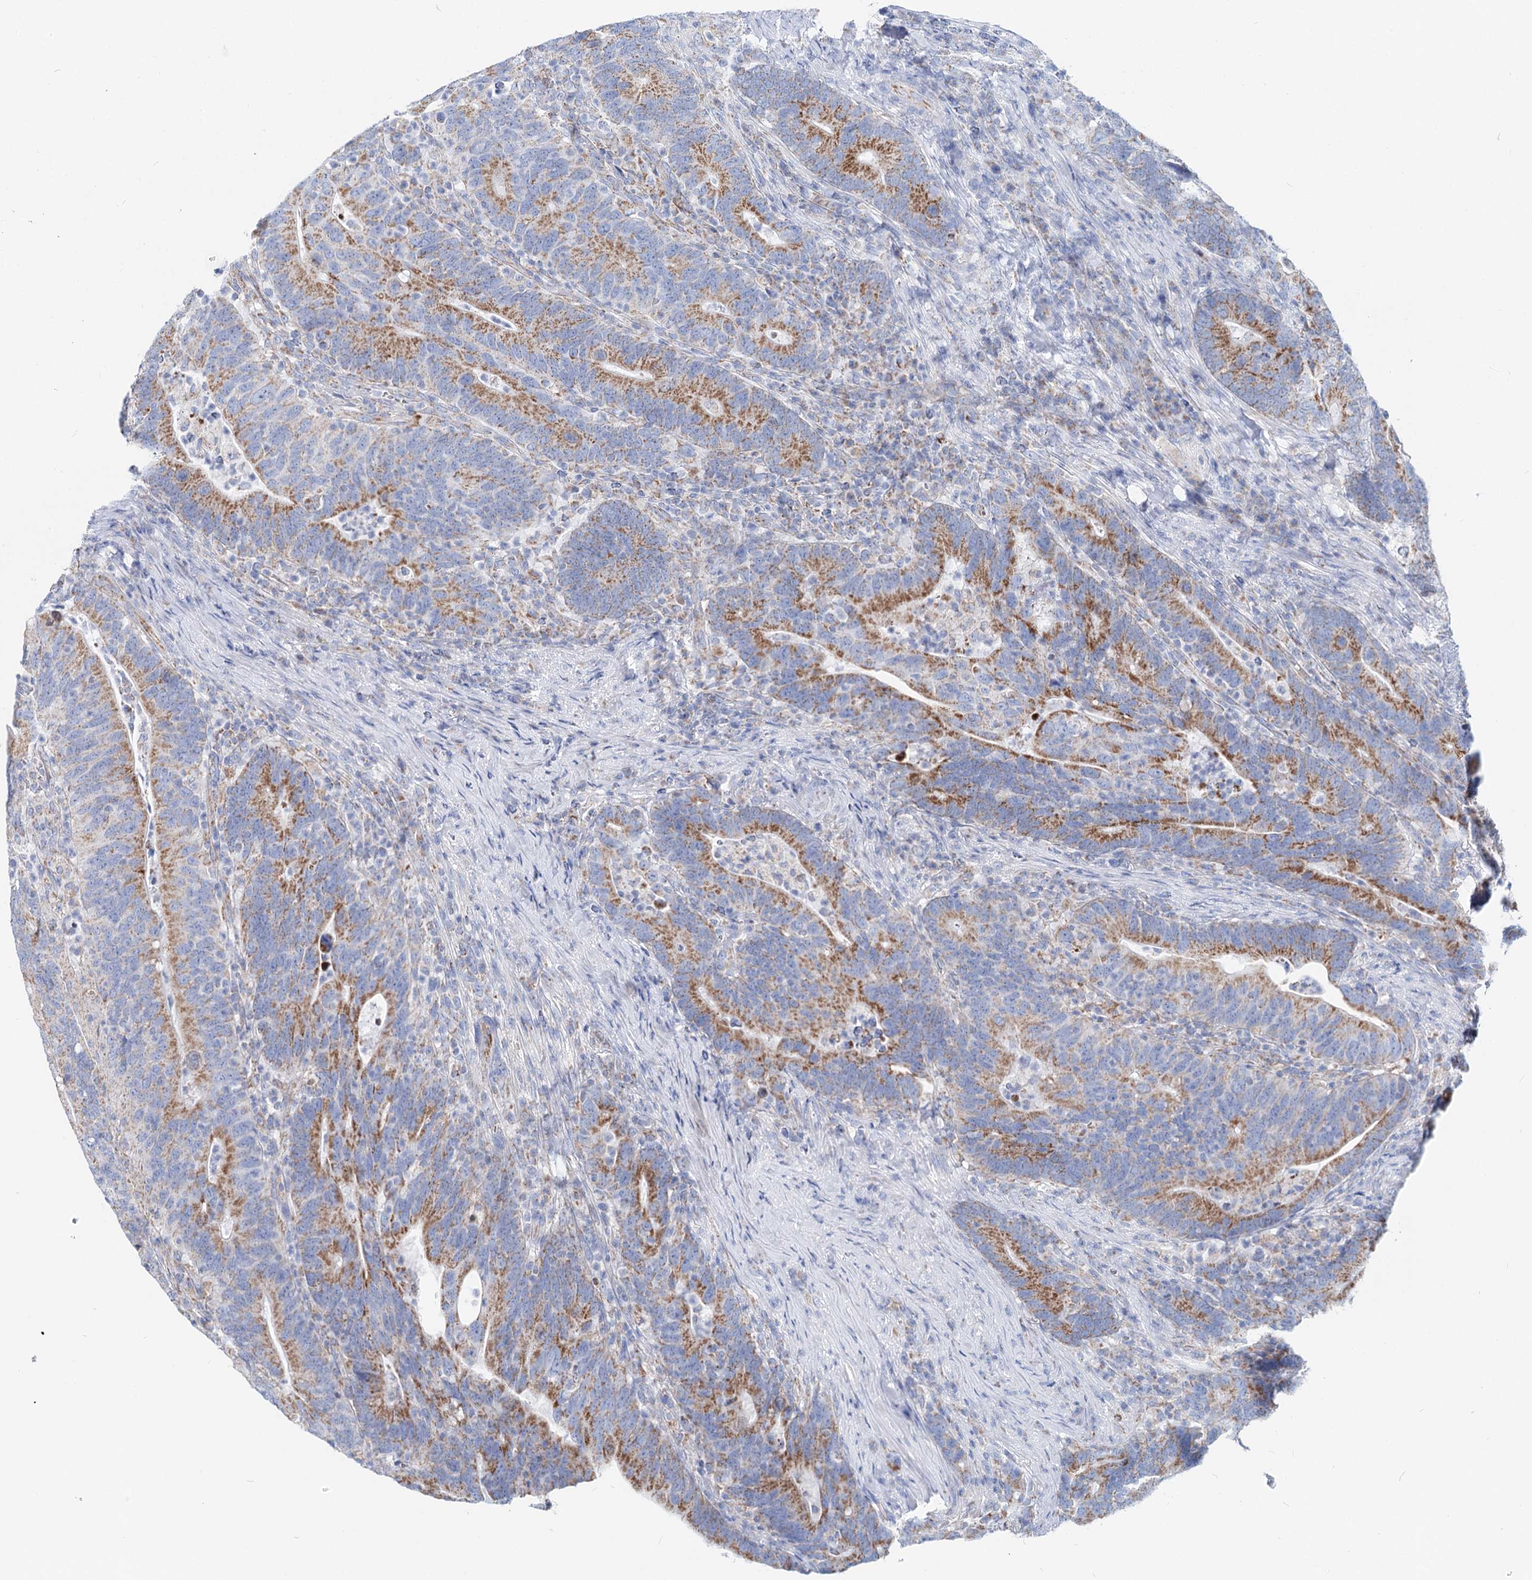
{"staining": {"intensity": "moderate", "quantity": "25%-75%", "location": "cytoplasmic/membranous"}, "tissue": "colorectal cancer", "cell_type": "Tumor cells", "image_type": "cancer", "snomed": [{"axis": "morphology", "description": "Adenocarcinoma, NOS"}, {"axis": "topography", "description": "Colon"}], "caption": "Protein staining shows moderate cytoplasmic/membranous positivity in approximately 25%-75% of tumor cells in colorectal cancer.", "gene": "MCCC2", "patient": {"sex": "female", "age": 66}}